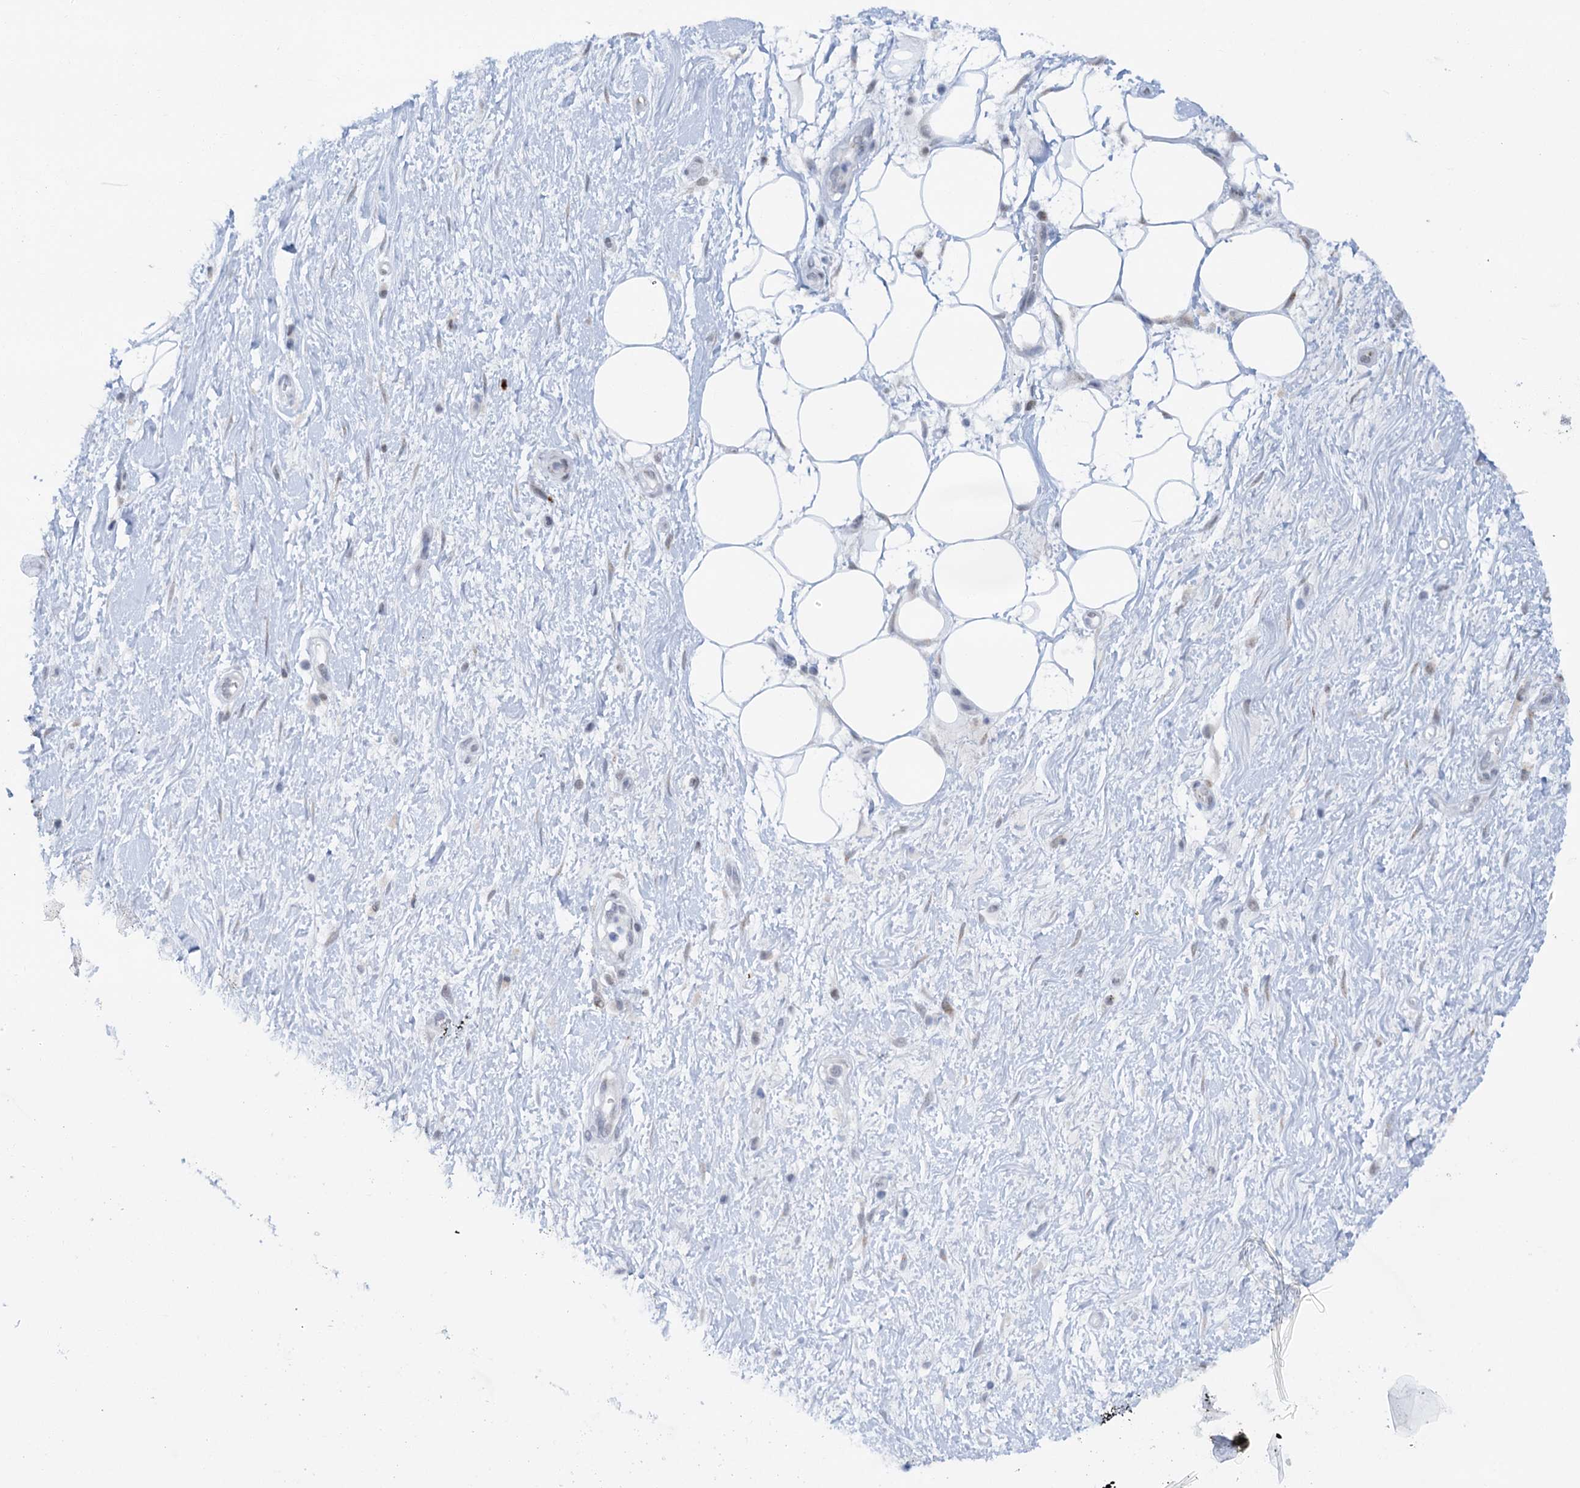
{"staining": {"intensity": "negative", "quantity": "none", "location": "none"}, "tissue": "adipose tissue", "cell_type": "Adipocytes", "image_type": "normal", "snomed": [{"axis": "morphology", "description": "Normal tissue, NOS"}, {"axis": "morphology", "description": "Adenocarcinoma, NOS"}, {"axis": "topography", "description": "Pancreas"}, {"axis": "topography", "description": "Peripheral nerve tissue"}], "caption": "Immunohistochemistry image of unremarkable human adipose tissue stained for a protein (brown), which exhibits no expression in adipocytes. (Brightfield microscopy of DAB (3,3'-diaminobenzidine) IHC at high magnification).", "gene": "SHLD1", "patient": {"sex": "male", "age": 59}}